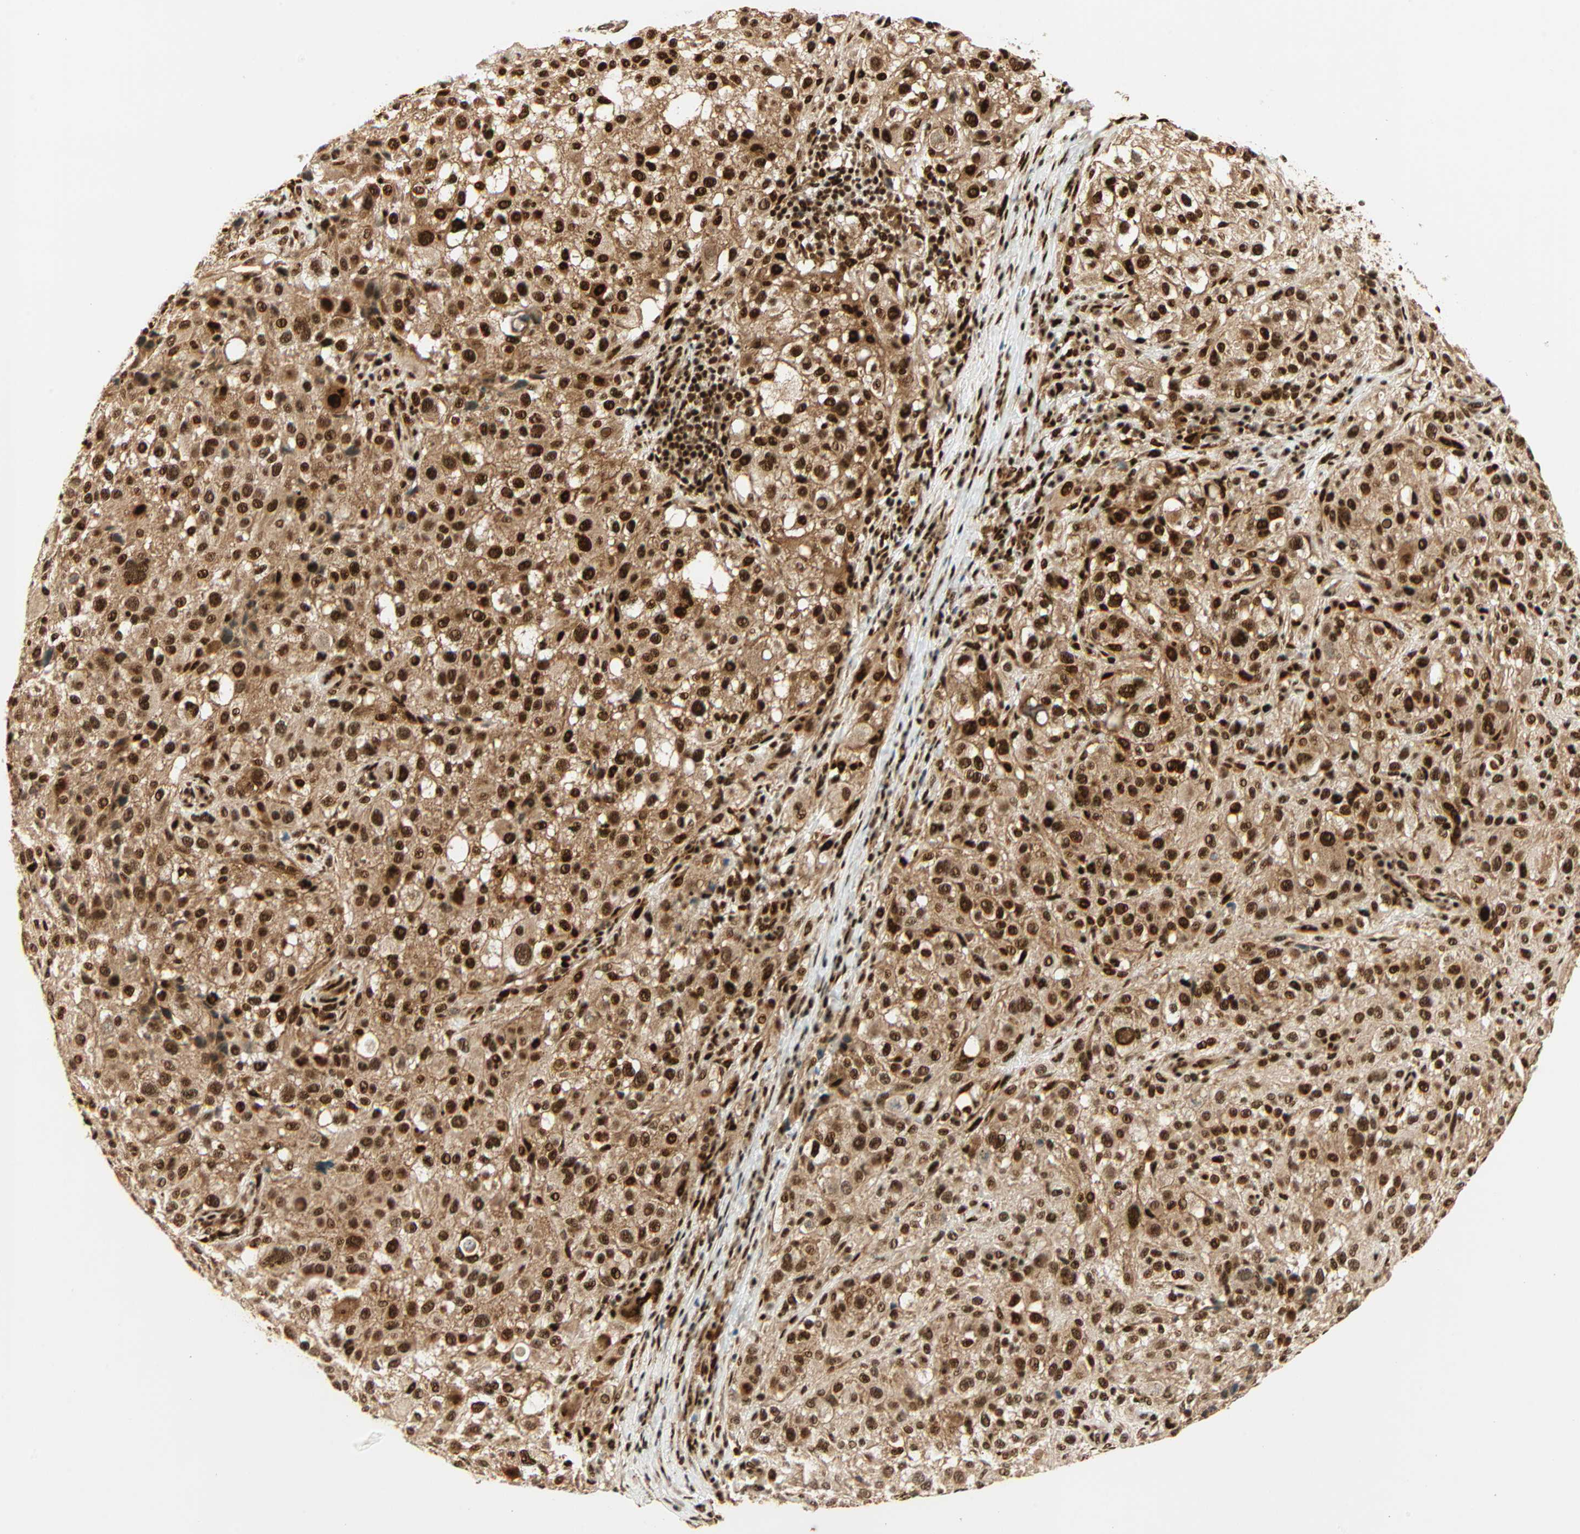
{"staining": {"intensity": "strong", "quantity": ">75%", "location": "cytoplasmic/membranous,nuclear"}, "tissue": "melanoma", "cell_type": "Tumor cells", "image_type": "cancer", "snomed": [{"axis": "morphology", "description": "Necrosis, NOS"}, {"axis": "morphology", "description": "Malignant melanoma, NOS"}, {"axis": "topography", "description": "Skin"}], "caption": "Tumor cells show high levels of strong cytoplasmic/membranous and nuclear staining in about >75% of cells in human melanoma.", "gene": "PNPLA6", "patient": {"sex": "female", "age": 87}}